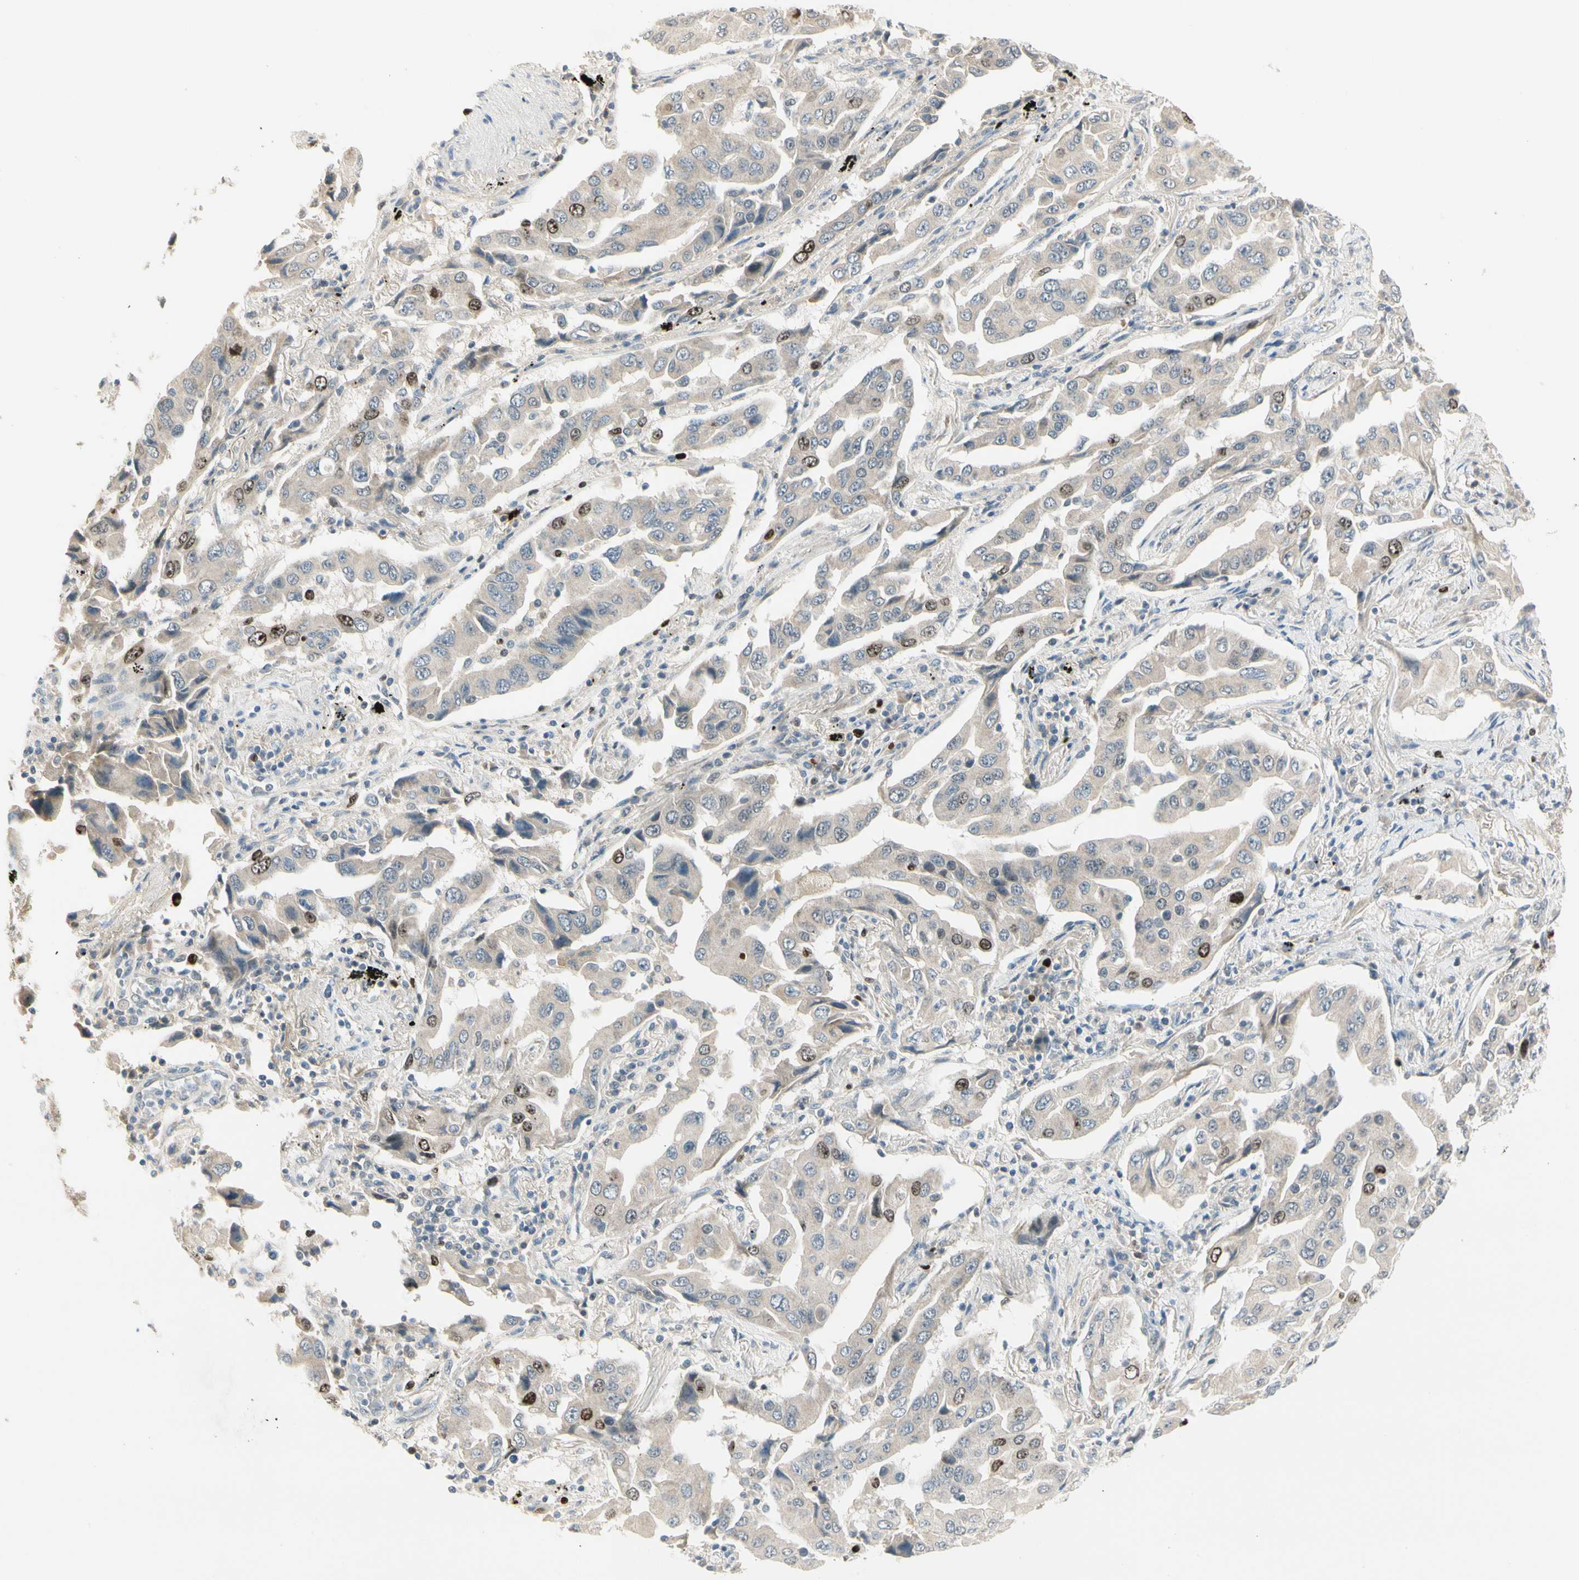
{"staining": {"intensity": "moderate", "quantity": "<25%", "location": "nuclear"}, "tissue": "lung cancer", "cell_type": "Tumor cells", "image_type": "cancer", "snomed": [{"axis": "morphology", "description": "Adenocarcinoma, NOS"}, {"axis": "topography", "description": "Lung"}], "caption": "A brown stain highlights moderate nuclear positivity of a protein in human lung adenocarcinoma tumor cells. Nuclei are stained in blue.", "gene": "PITX1", "patient": {"sex": "female", "age": 65}}